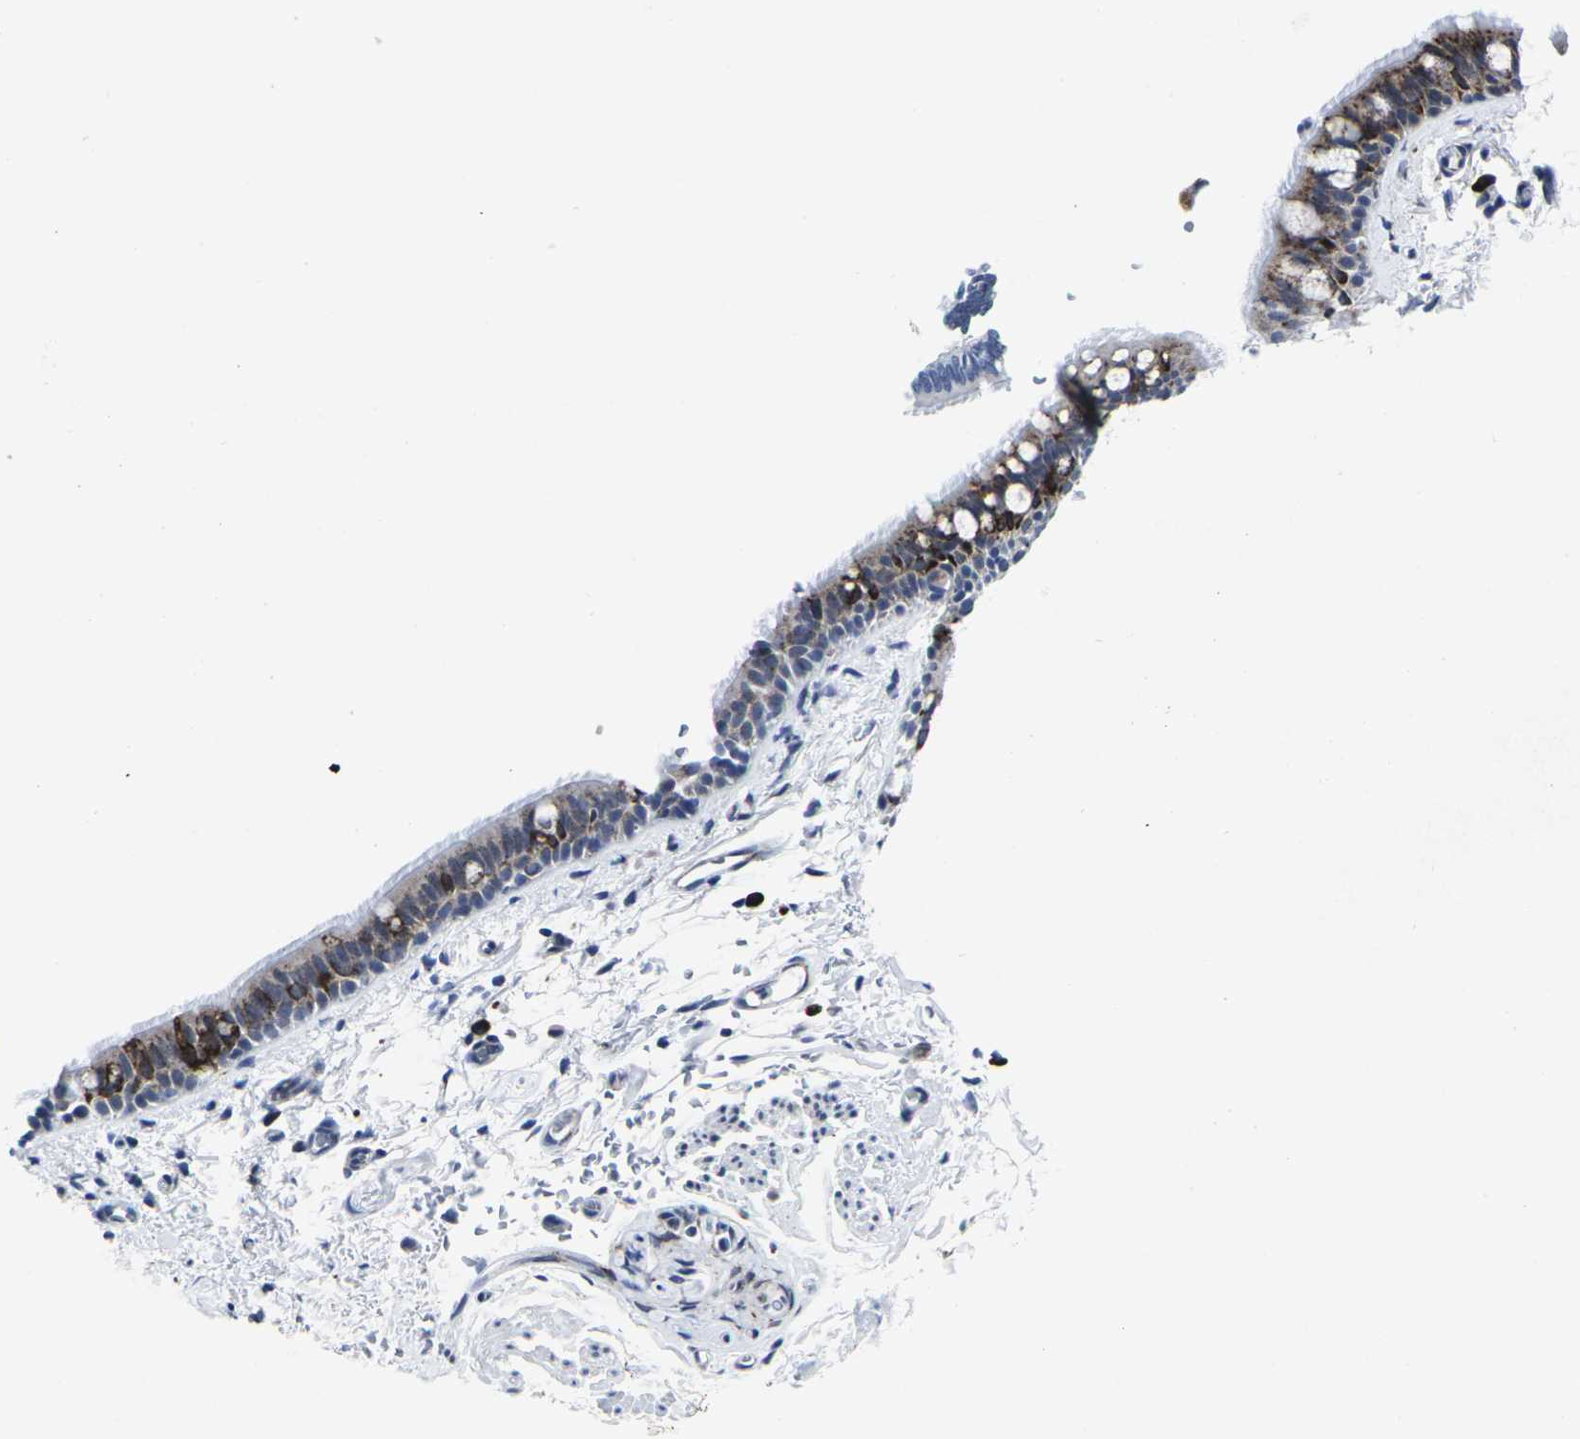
{"staining": {"intensity": "moderate", "quantity": "25%-75%", "location": "cytoplasmic/membranous"}, "tissue": "bronchus", "cell_type": "Respiratory epithelial cells", "image_type": "normal", "snomed": [{"axis": "morphology", "description": "Normal tissue, NOS"}, {"axis": "morphology", "description": "Malignant melanoma, Metastatic site"}, {"axis": "topography", "description": "Bronchus"}, {"axis": "topography", "description": "Lung"}], "caption": "An image of human bronchus stained for a protein shows moderate cytoplasmic/membranous brown staining in respiratory epithelial cells.", "gene": "RPN1", "patient": {"sex": "male", "age": 64}}